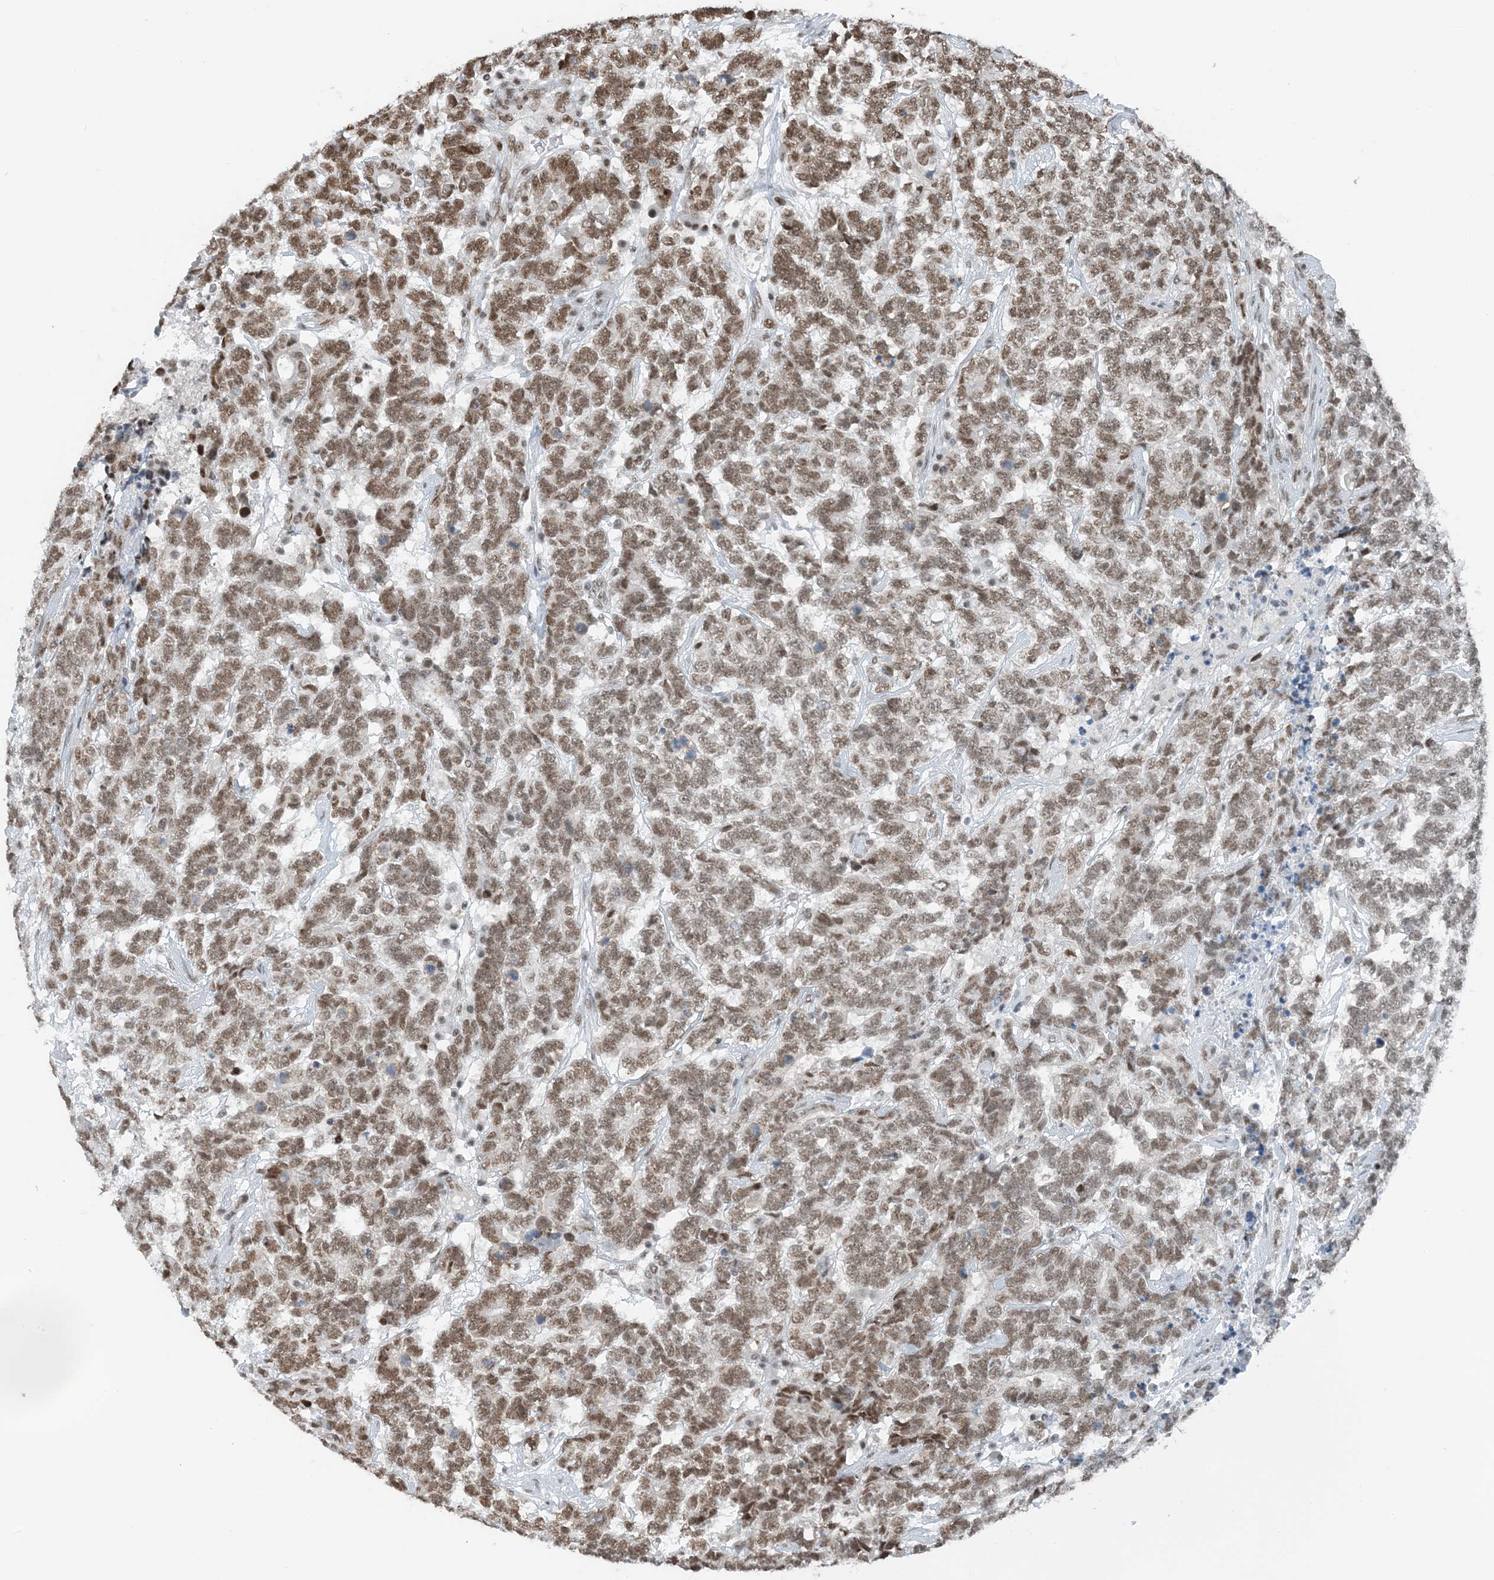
{"staining": {"intensity": "moderate", "quantity": ">75%", "location": "nuclear"}, "tissue": "testis cancer", "cell_type": "Tumor cells", "image_type": "cancer", "snomed": [{"axis": "morphology", "description": "Carcinoma, Embryonal, NOS"}, {"axis": "topography", "description": "Testis"}], "caption": "High-power microscopy captured an IHC image of embryonal carcinoma (testis), revealing moderate nuclear expression in about >75% of tumor cells.", "gene": "ZNF500", "patient": {"sex": "male", "age": 26}}